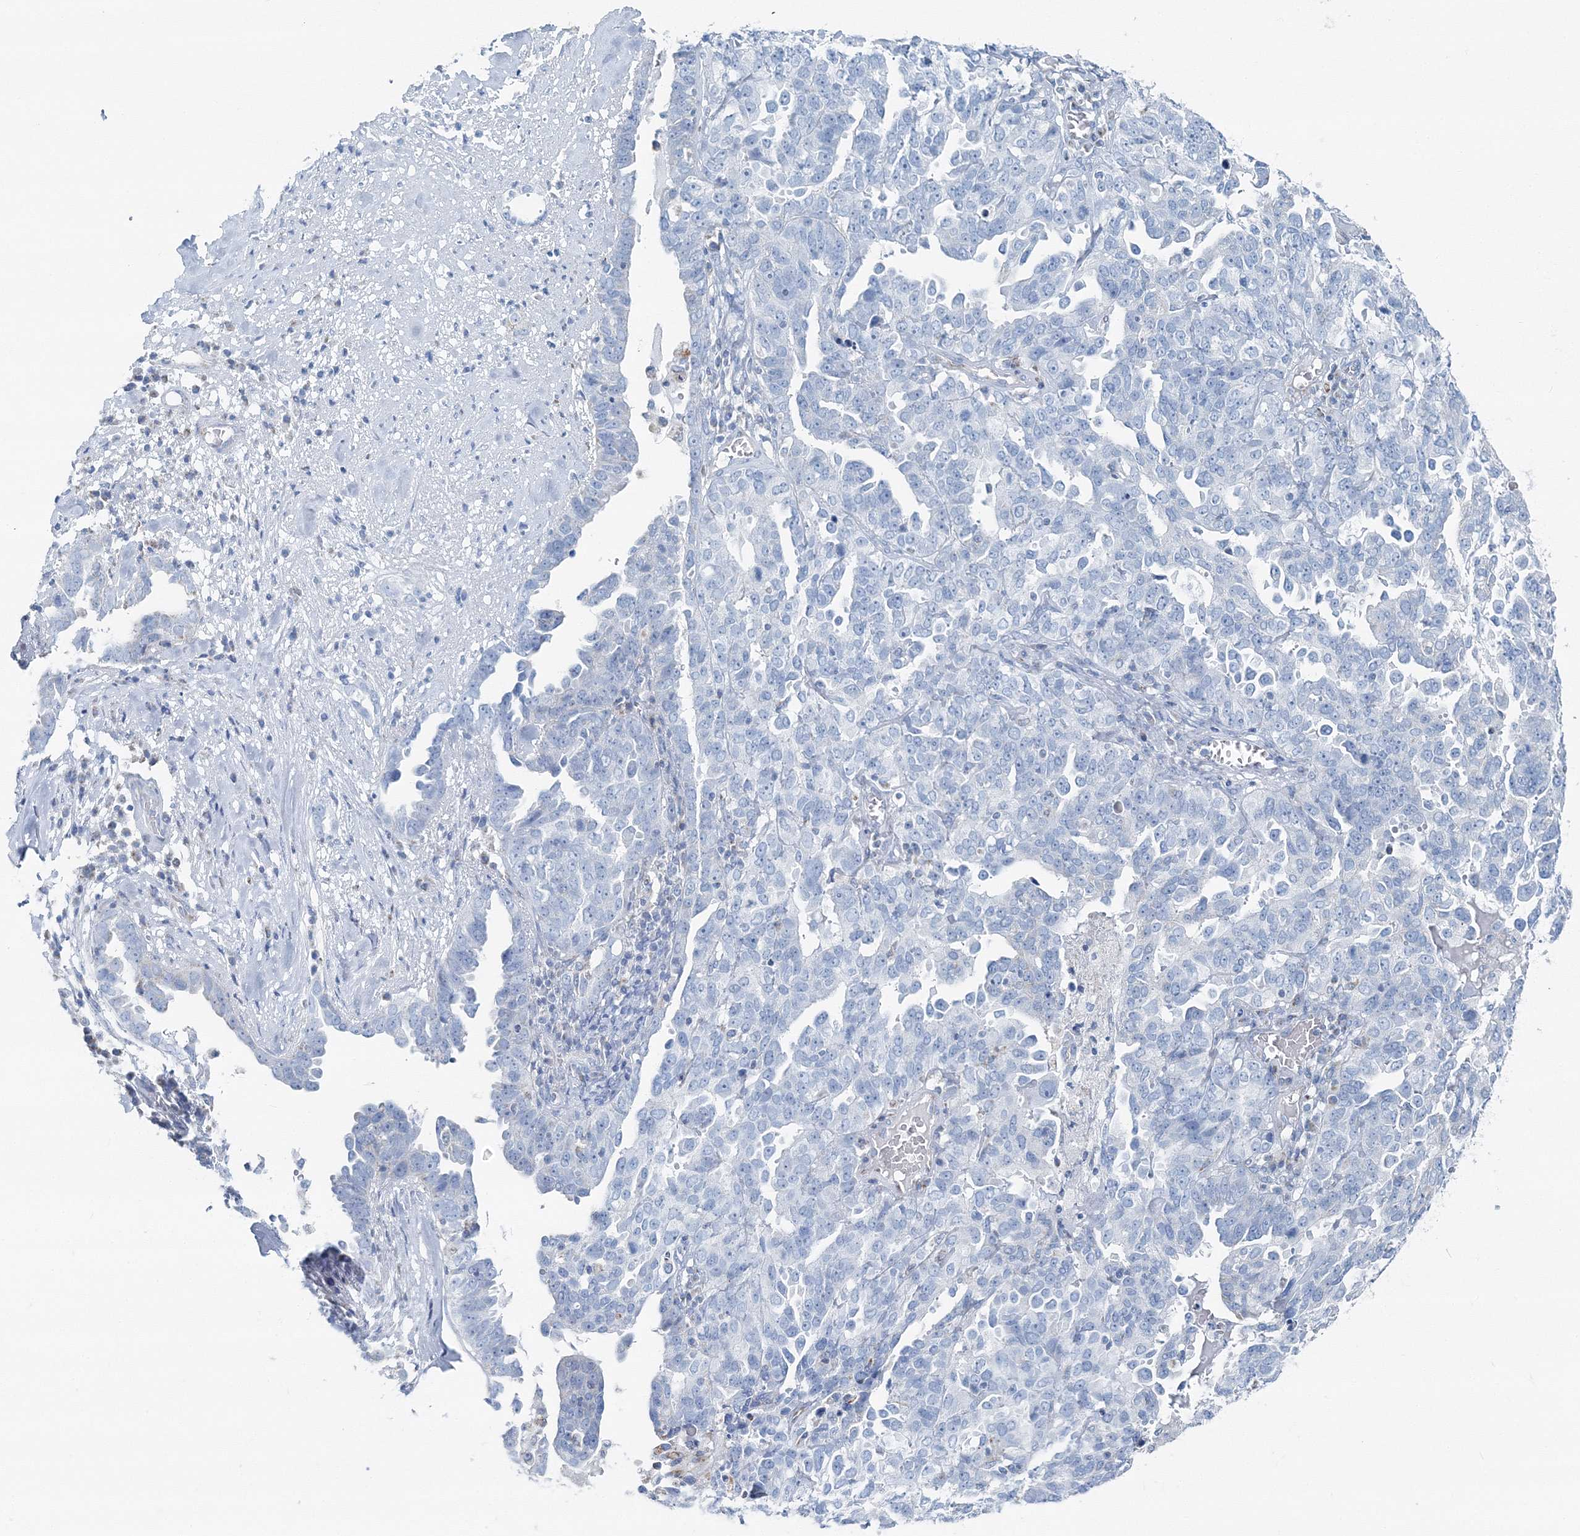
{"staining": {"intensity": "negative", "quantity": "none", "location": "none"}, "tissue": "ovarian cancer", "cell_type": "Tumor cells", "image_type": "cancer", "snomed": [{"axis": "morphology", "description": "Carcinoma, endometroid"}, {"axis": "topography", "description": "Ovary"}], "caption": "DAB immunohistochemical staining of ovarian endometroid carcinoma shows no significant expression in tumor cells.", "gene": "GABARAPL2", "patient": {"sex": "female", "age": 62}}